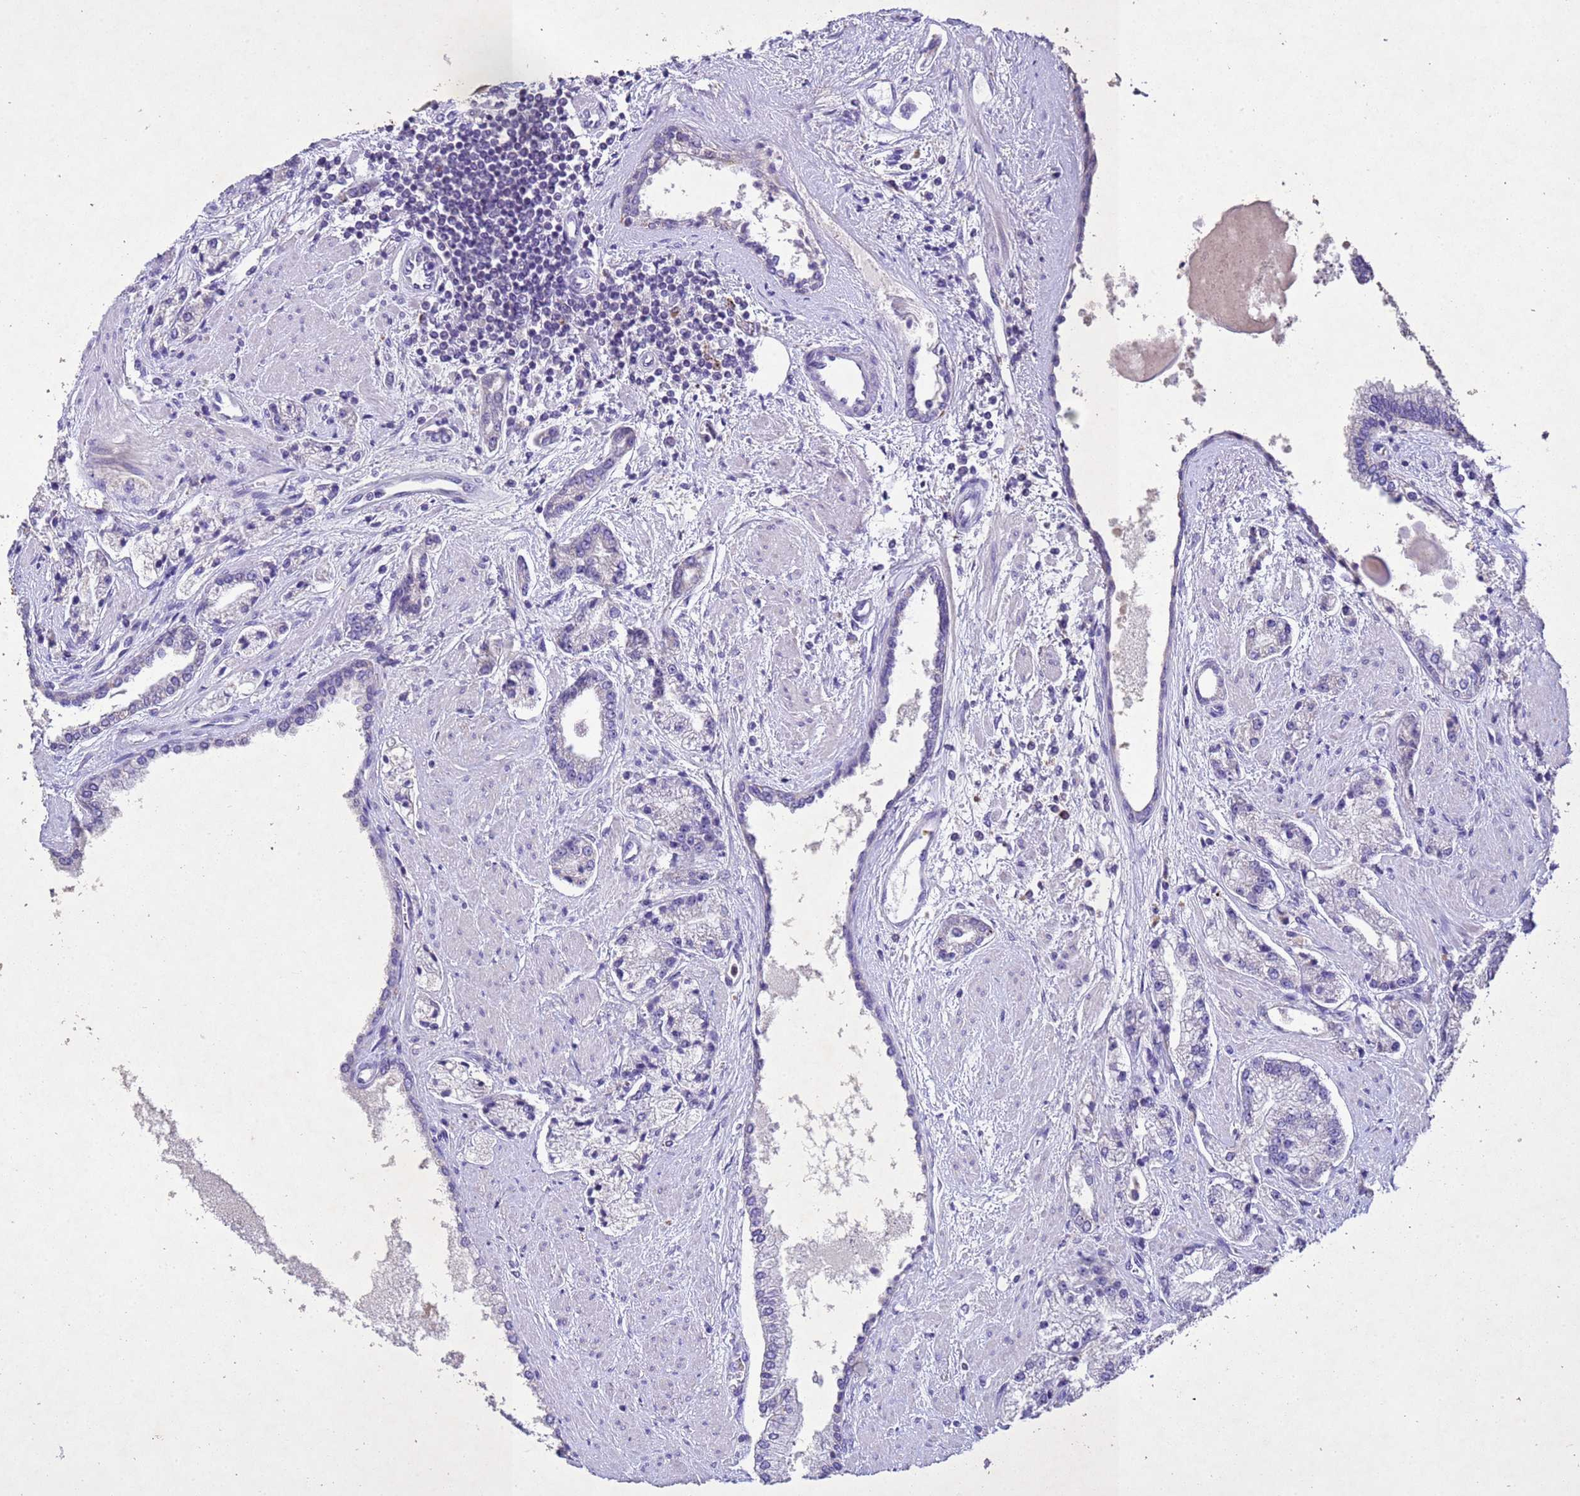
{"staining": {"intensity": "negative", "quantity": "none", "location": "none"}, "tissue": "prostate cancer", "cell_type": "Tumor cells", "image_type": "cancer", "snomed": [{"axis": "morphology", "description": "Adenocarcinoma, High grade"}, {"axis": "topography", "description": "Prostate"}], "caption": "Immunohistochemistry (IHC) histopathology image of neoplastic tissue: human prostate cancer stained with DAB (3,3'-diaminobenzidine) demonstrates no significant protein staining in tumor cells.", "gene": "NLRP11", "patient": {"sex": "male", "age": 67}}